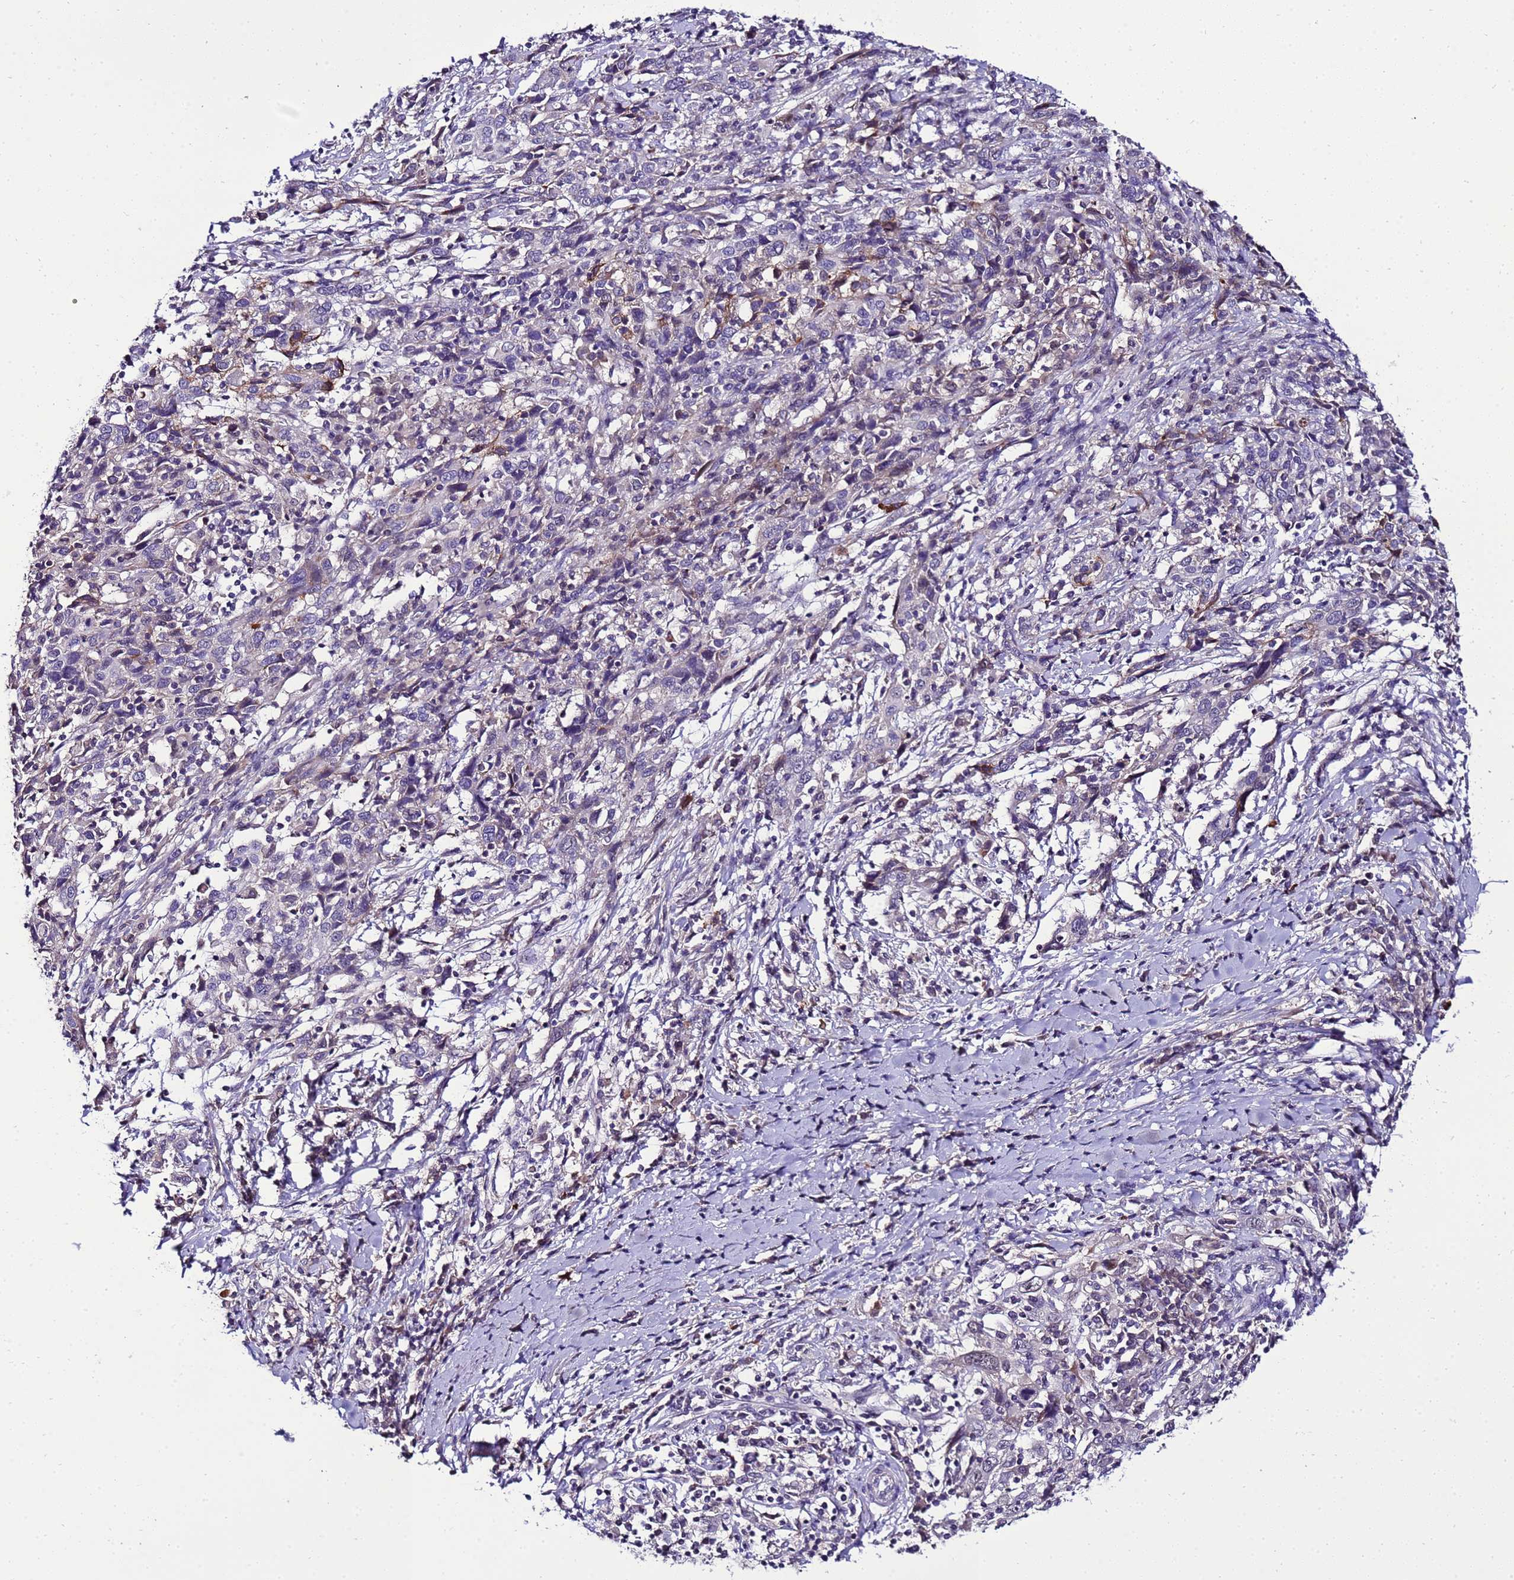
{"staining": {"intensity": "negative", "quantity": "none", "location": "none"}, "tissue": "cervical cancer", "cell_type": "Tumor cells", "image_type": "cancer", "snomed": [{"axis": "morphology", "description": "Squamous cell carcinoma, NOS"}, {"axis": "topography", "description": "Cervix"}], "caption": "Immunohistochemistry (IHC) micrograph of neoplastic tissue: human cervical squamous cell carcinoma stained with DAB (3,3'-diaminobenzidine) exhibits no significant protein staining in tumor cells.", "gene": "C19orf47", "patient": {"sex": "female", "age": 46}}